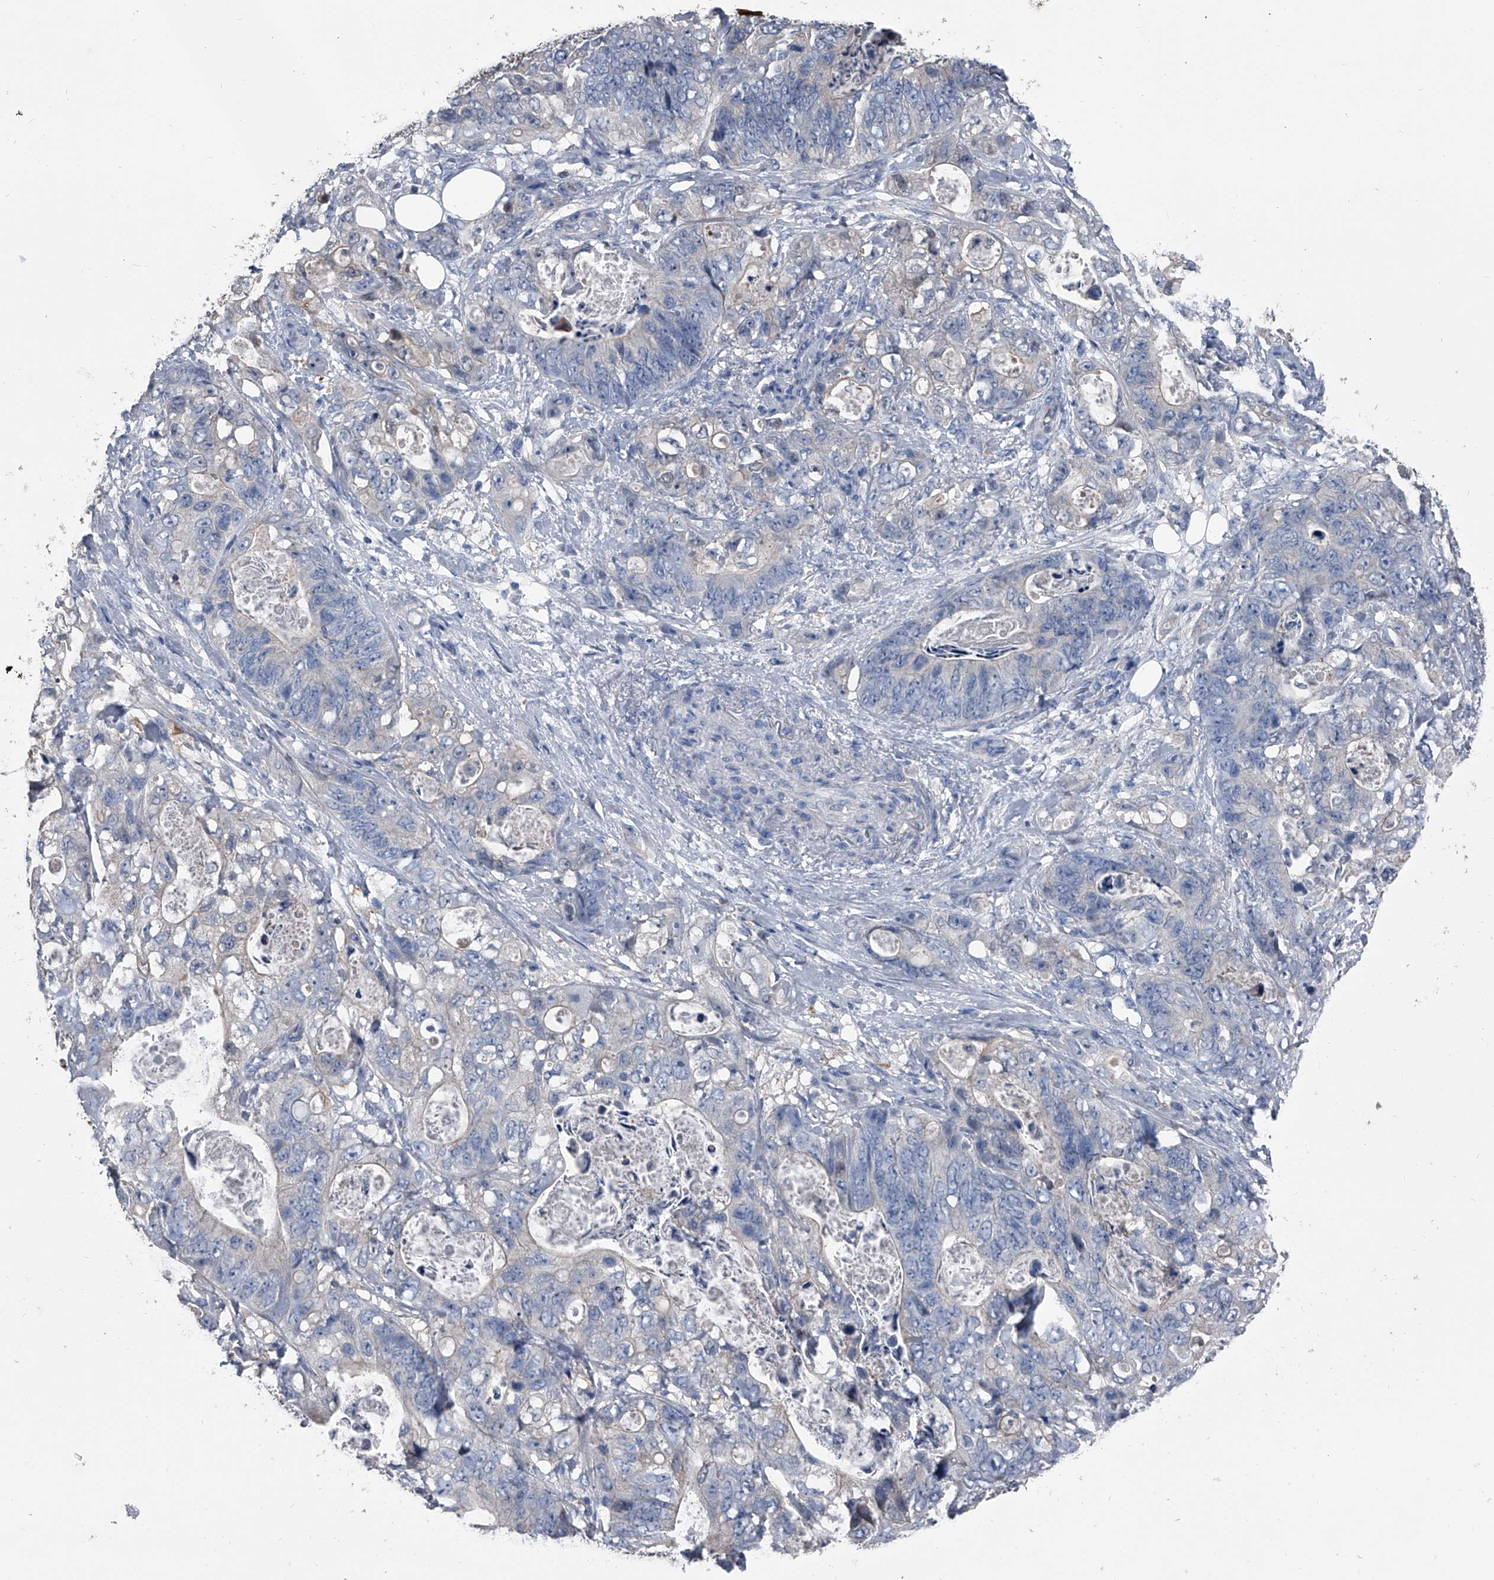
{"staining": {"intensity": "negative", "quantity": "none", "location": "none"}, "tissue": "stomach cancer", "cell_type": "Tumor cells", "image_type": "cancer", "snomed": [{"axis": "morphology", "description": "Normal tissue, NOS"}, {"axis": "morphology", "description": "Adenocarcinoma, NOS"}, {"axis": "topography", "description": "Stomach"}], "caption": "IHC photomicrograph of human stomach adenocarcinoma stained for a protein (brown), which demonstrates no expression in tumor cells. (DAB immunohistochemistry (IHC), high magnification).", "gene": "KIF13A", "patient": {"sex": "female", "age": 89}}